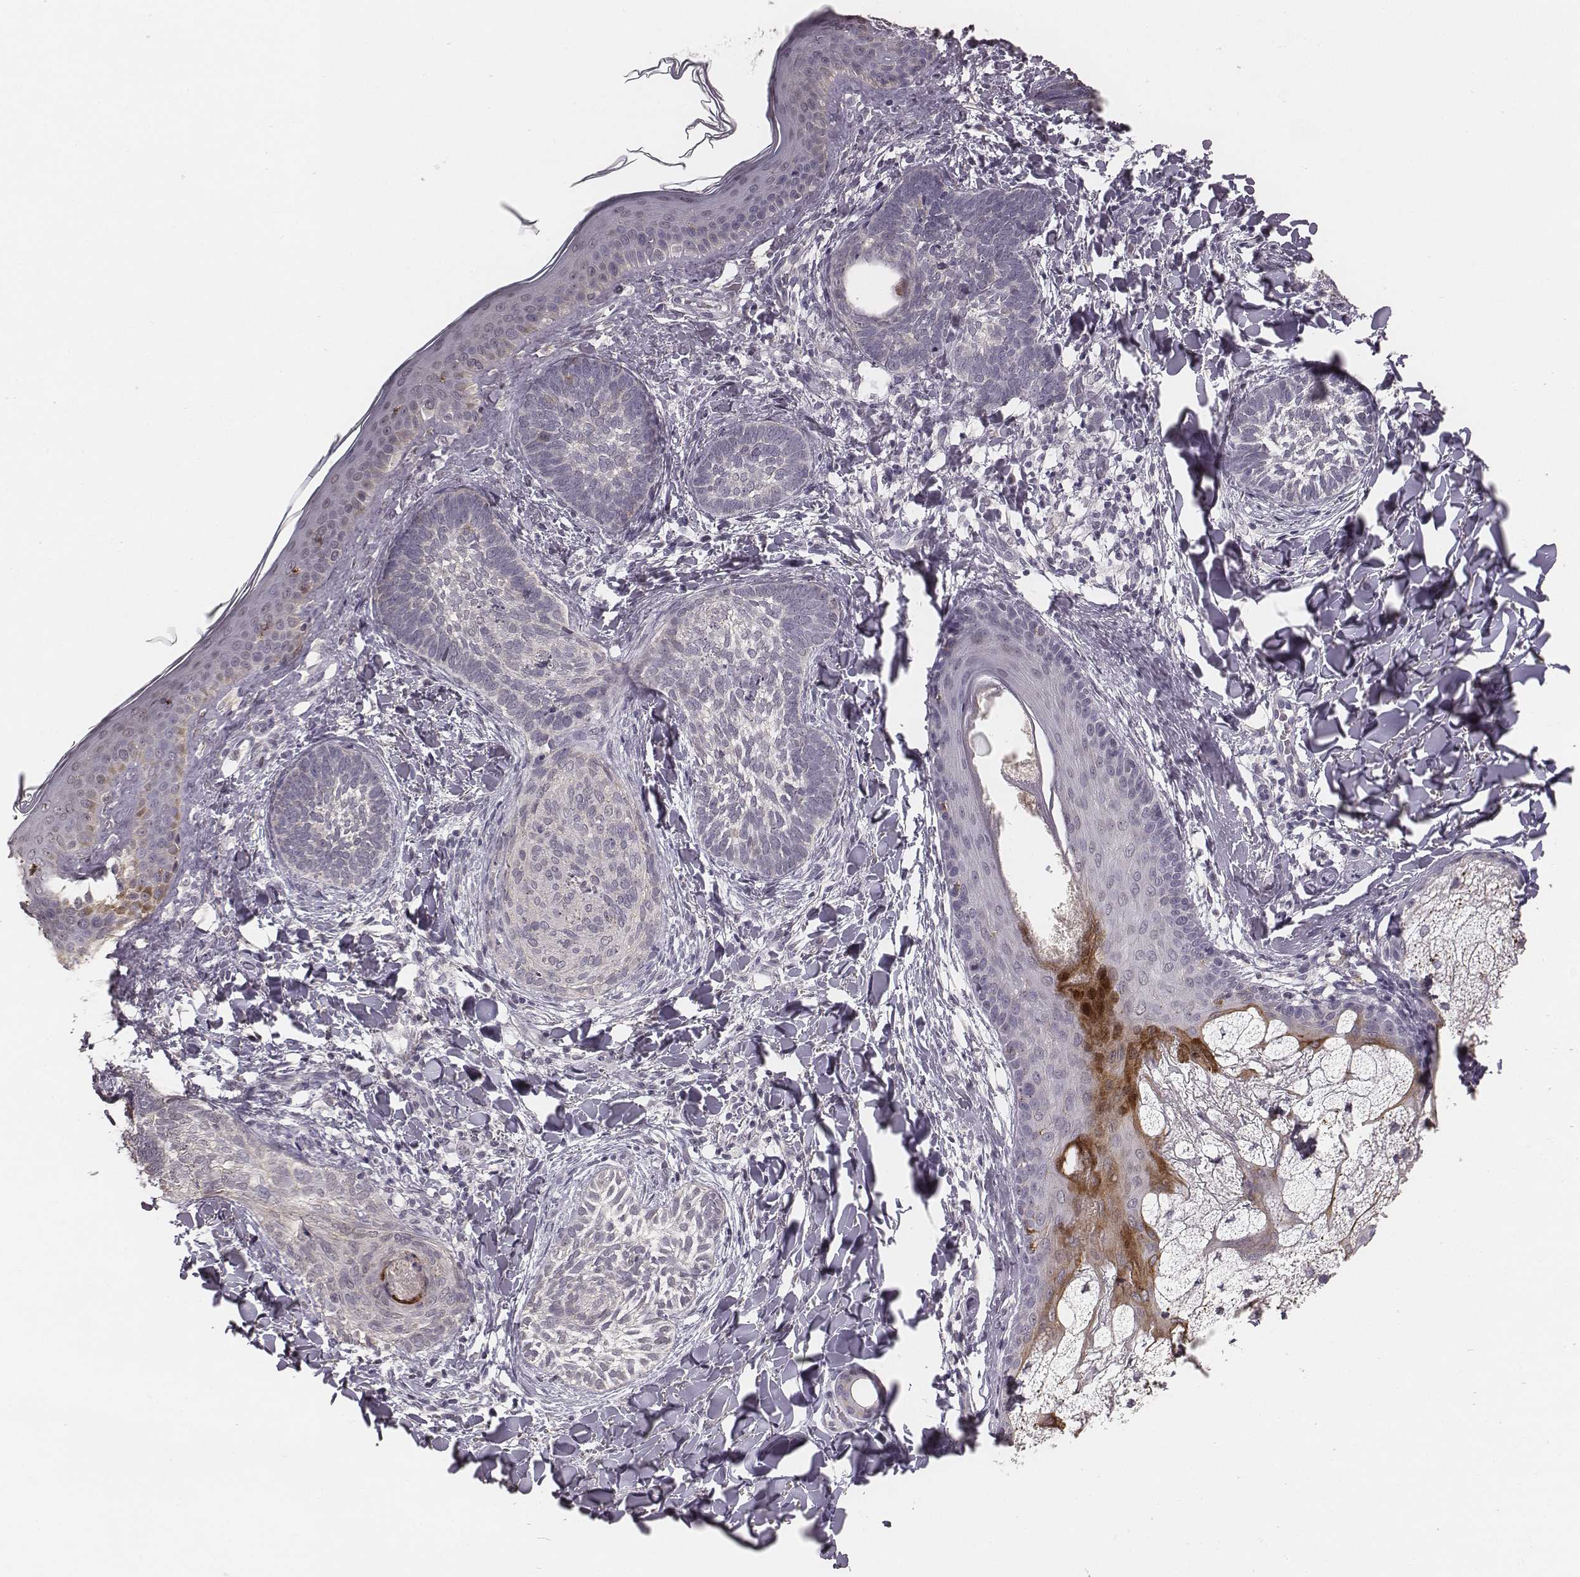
{"staining": {"intensity": "negative", "quantity": "none", "location": "none"}, "tissue": "skin cancer", "cell_type": "Tumor cells", "image_type": "cancer", "snomed": [{"axis": "morphology", "description": "Normal tissue, NOS"}, {"axis": "morphology", "description": "Basal cell carcinoma"}, {"axis": "topography", "description": "Skin"}], "caption": "Skin cancer (basal cell carcinoma) was stained to show a protein in brown. There is no significant expression in tumor cells. (DAB (3,3'-diaminobenzidine) immunohistochemistry, high magnification).", "gene": "SLC7A4", "patient": {"sex": "male", "age": 46}}